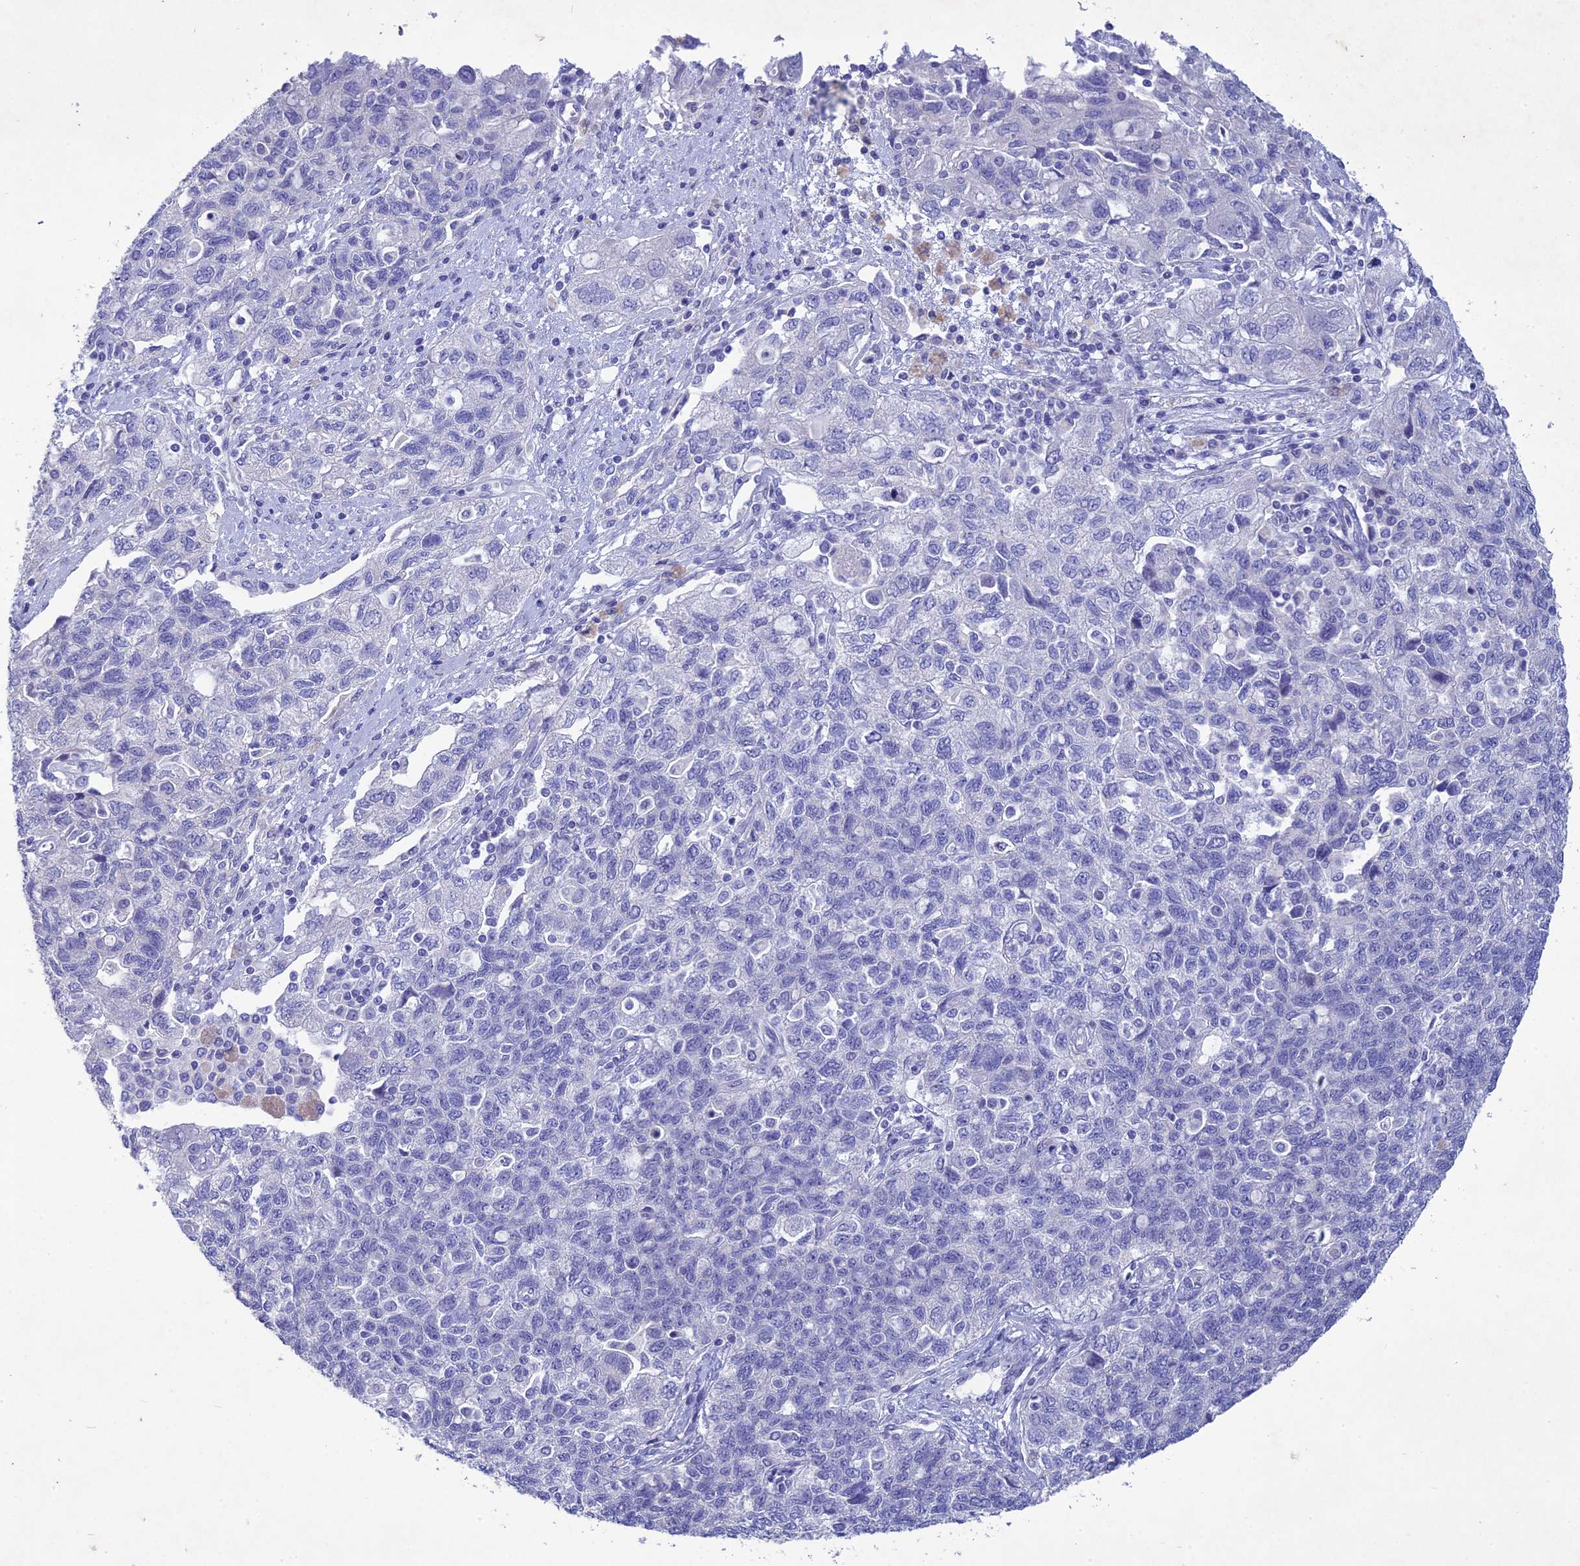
{"staining": {"intensity": "negative", "quantity": "none", "location": "none"}, "tissue": "ovarian cancer", "cell_type": "Tumor cells", "image_type": "cancer", "snomed": [{"axis": "morphology", "description": "Carcinoma, NOS"}, {"axis": "morphology", "description": "Cystadenocarcinoma, serous, NOS"}, {"axis": "topography", "description": "Ovary"}], "caption": "Ovarian cancer stained for a protein using immunohistochemistry displays no expression tumor cells.", "gene": "BTBD19", "patient": {"sex": "female", "age": 69}}